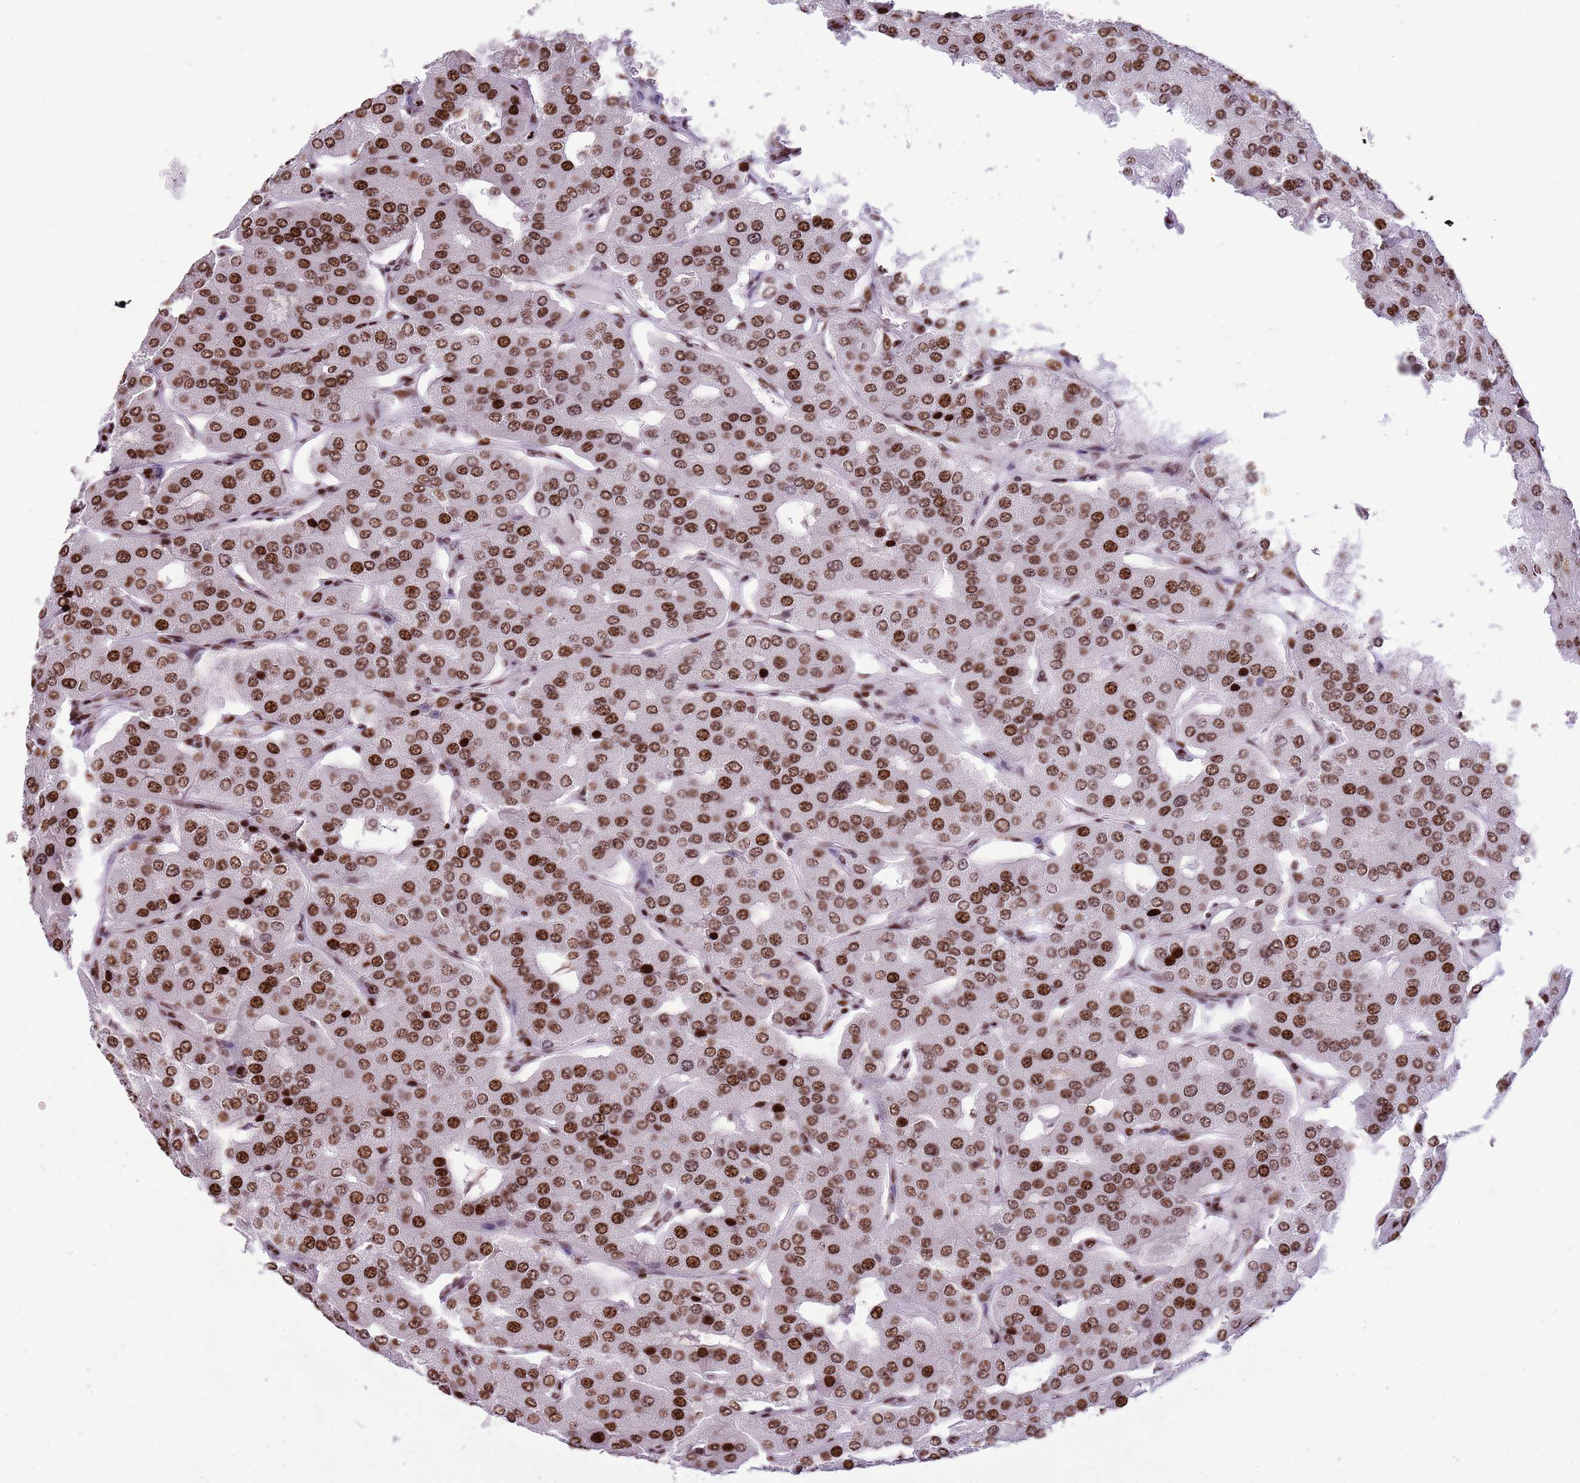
{"staining": {"intensity": "moderate", "quantity": ">75%", "location": "nuclear"}, "tissue": "parathyroid gland", "cell_type": "Glandular cells", "image_type": "normal", "snomed": [{"axis": "morphology", "description": "Normal tissue, NOS"}, {"axis": "morphology", "description": "Adenoma, NOS"}, {"axis": "topography", "description": "Parathyroid gland"}], "caption": "This image reveals normal parathyroid gland stained with immunohistochemistry (IHC) to label a protein in brown. The nuclear of glandular cells show moderate positivity for the protein. Nuclei are counter-stained blue.", "gene": "WASHC4", "patient": {"sex": "female", "age": 86}}